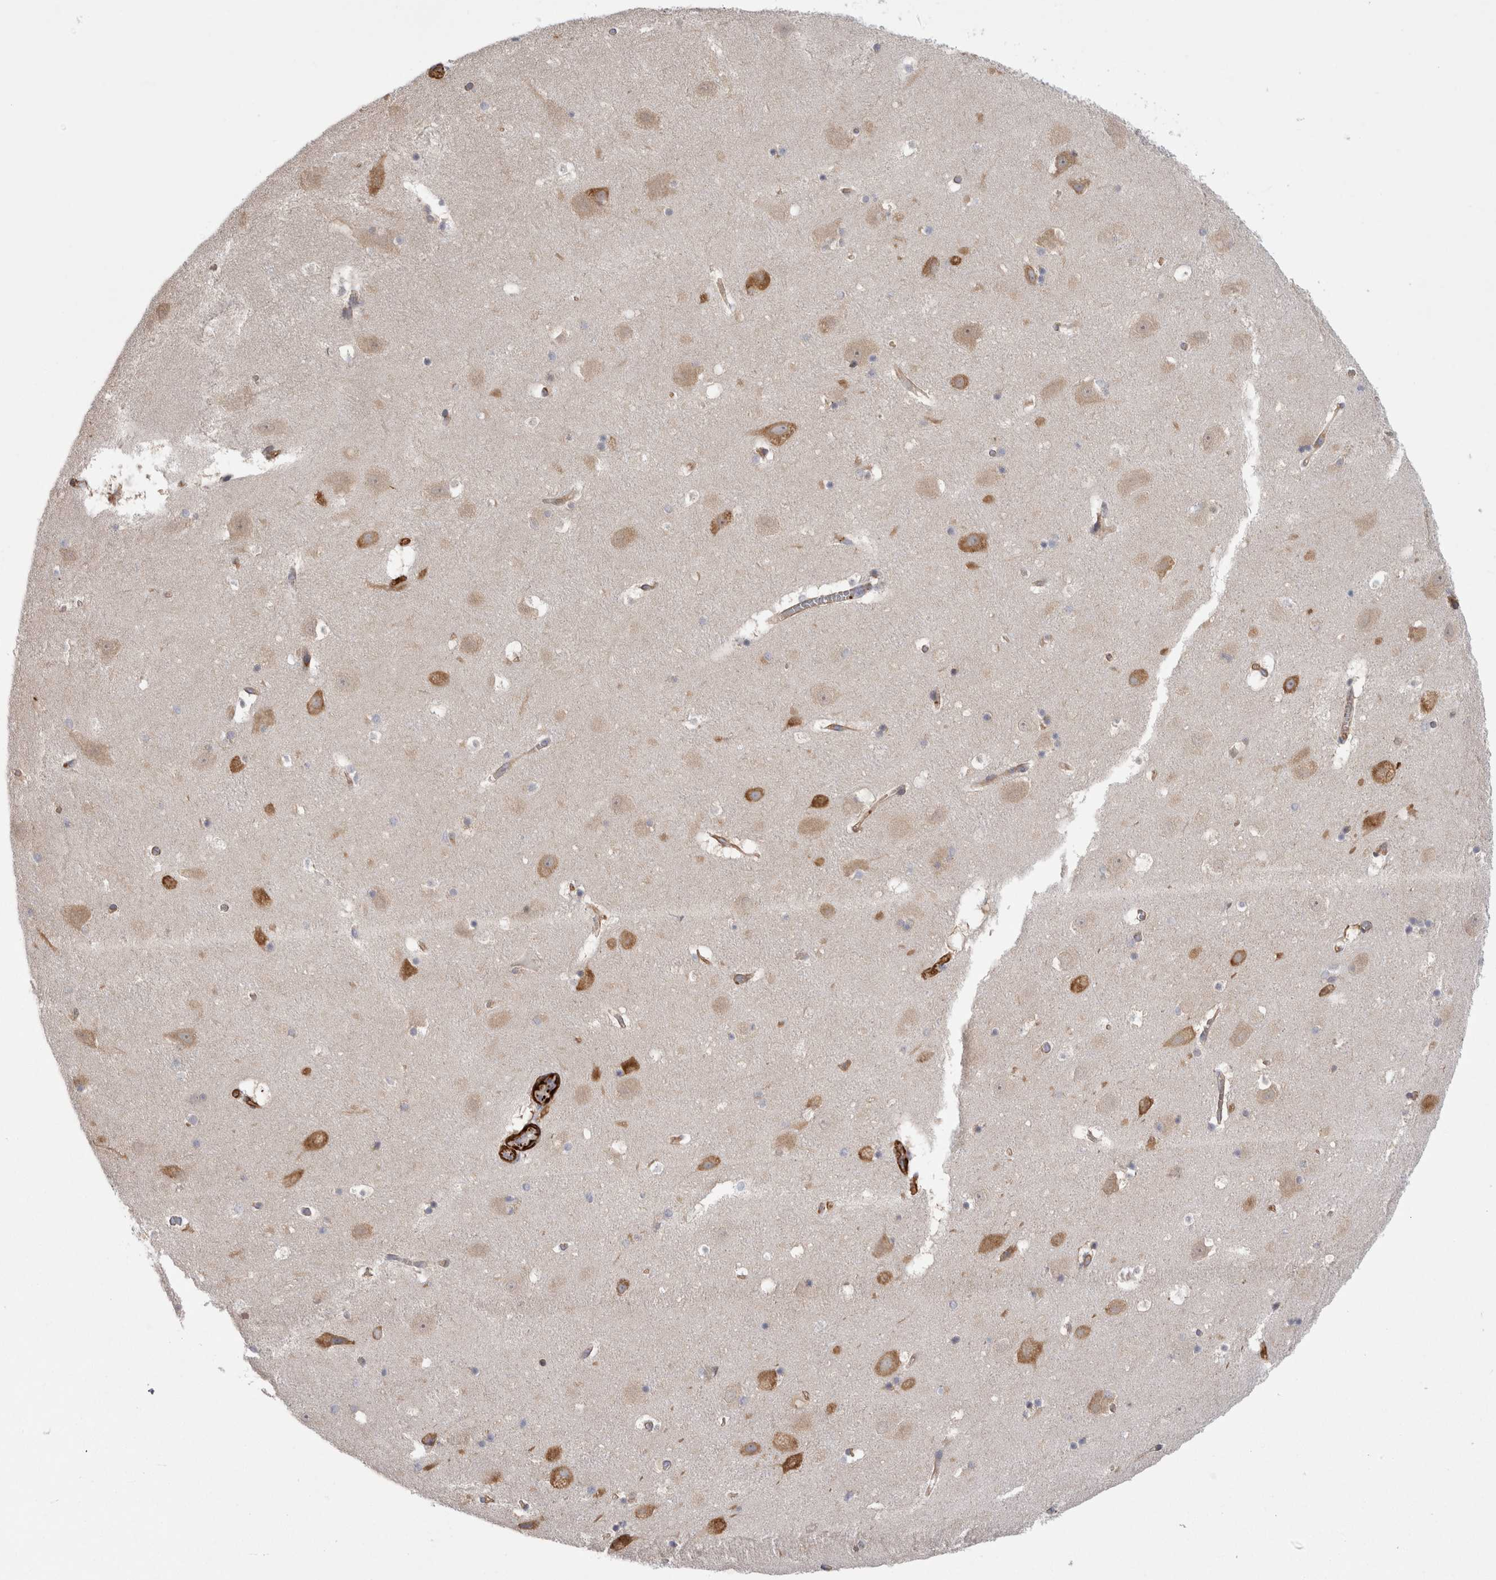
{"staining": {"intensity": "negative", "quantity": "none", "location": "none"}, "tissue": "hippocampus", "cell_type": "Glial cells", "image_type": "normal", "snomed": [{"axis": "morphology", "description": "Normal tissue, NOS"}, {"axis": "topography", "description": "Hippocampus"}], "caption": "This is an immunohistochemistry (IHC) photomicrograph of normal hippocampus. There is no expression in glial cells.", "gene": "EPRS1", "patient": {"sex": "male", "age": 45}}